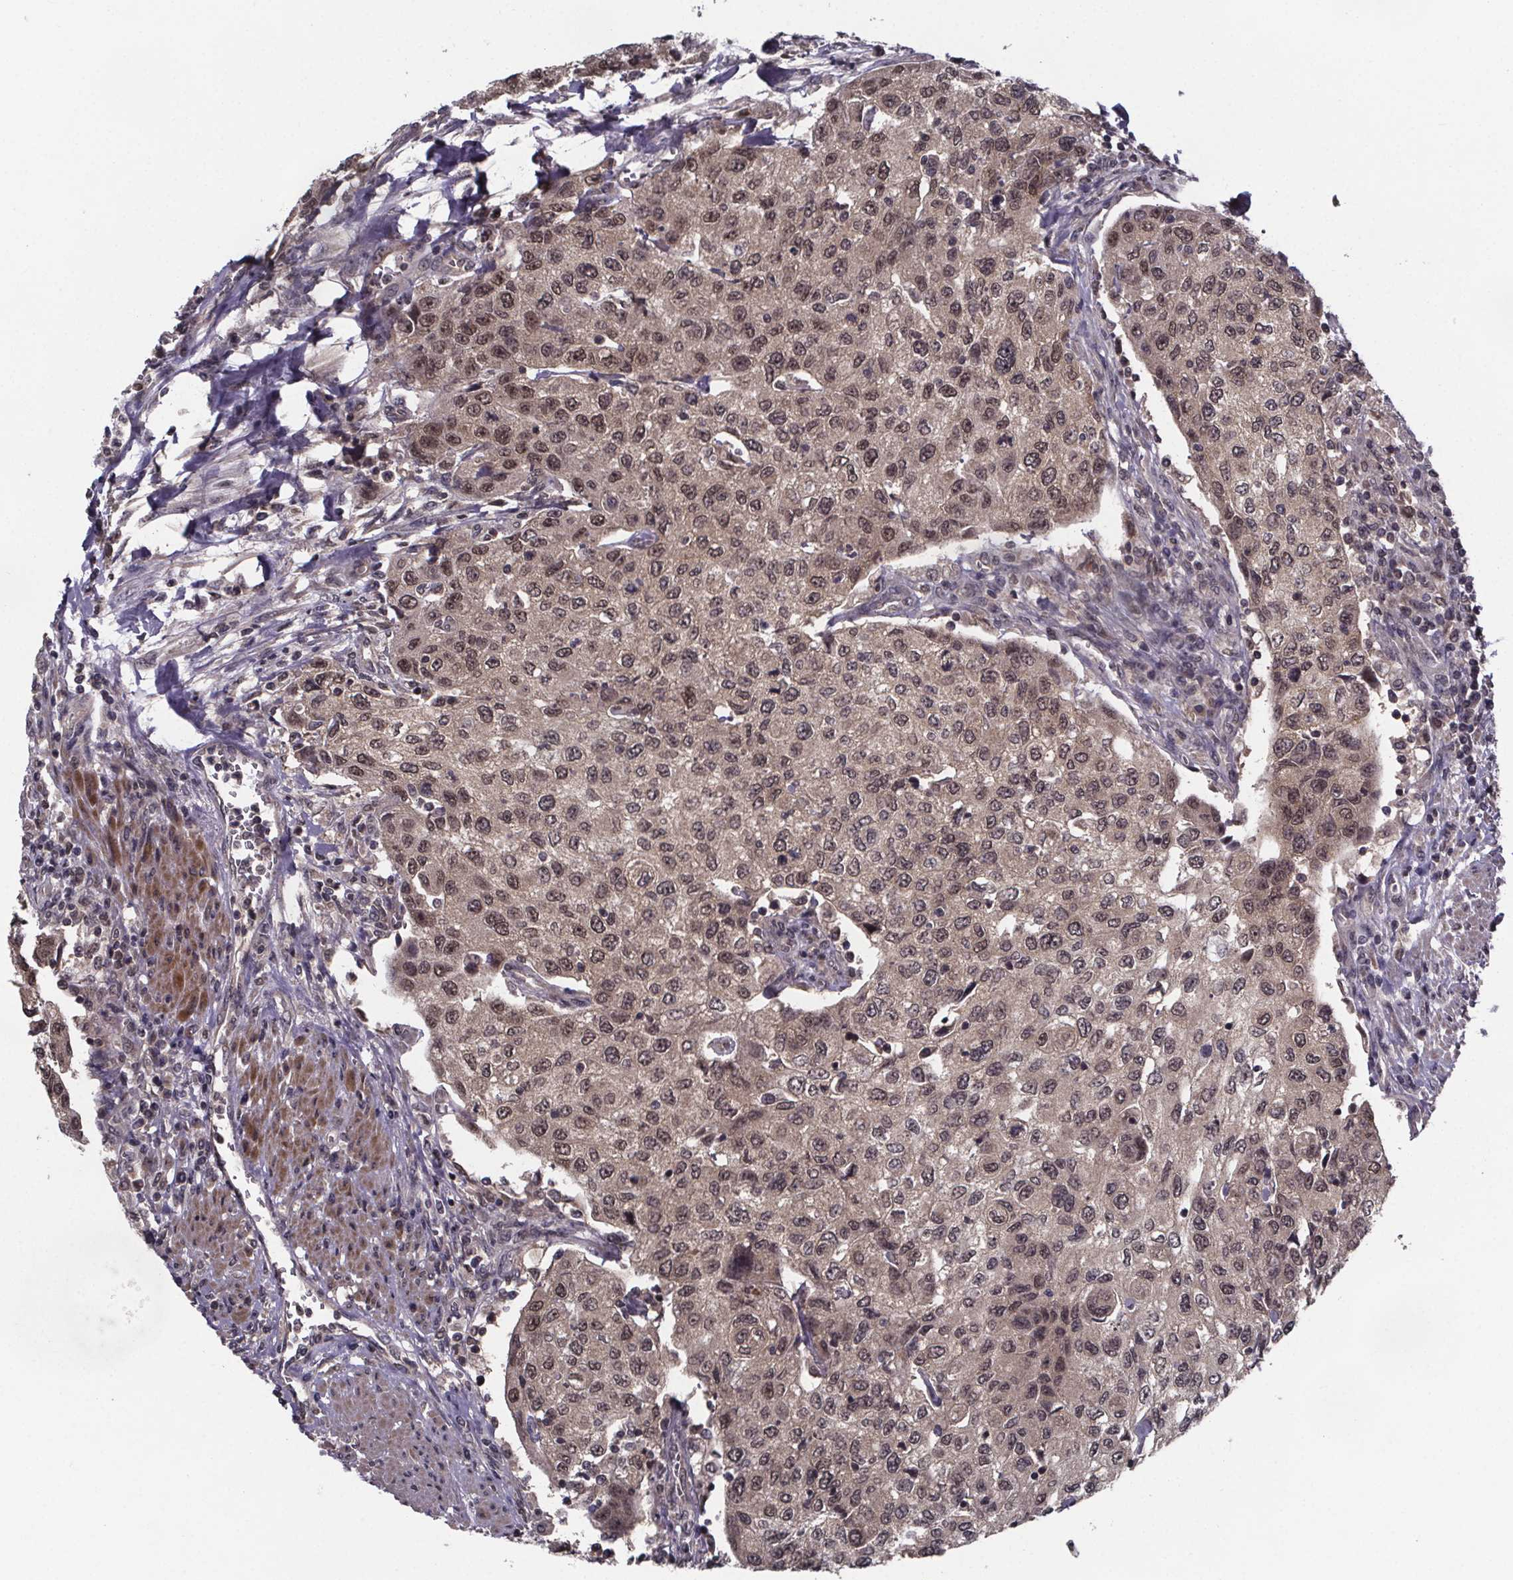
{"staining": {"intensity": "weak", "quantity": ">75%", "location": "cytoplasmic/membranous,nuclear"}, "tissue": "urothelial cancer", "cell_type": "Tumor cells", "image_type": "cancer", "snomed": [{"axis": "morphology", "description": "Urothelial carcinoma, High grade"}, {"axis": "topography", "description": "Urinary bladder"}], "caption": "A brown stain labels weak cytoplasmic/membranous and nuclear expression of a protein in urothelial cancer tumor cells.", "gene": "FN3KRP", "patient": {"sex": "female", "age": 78}}